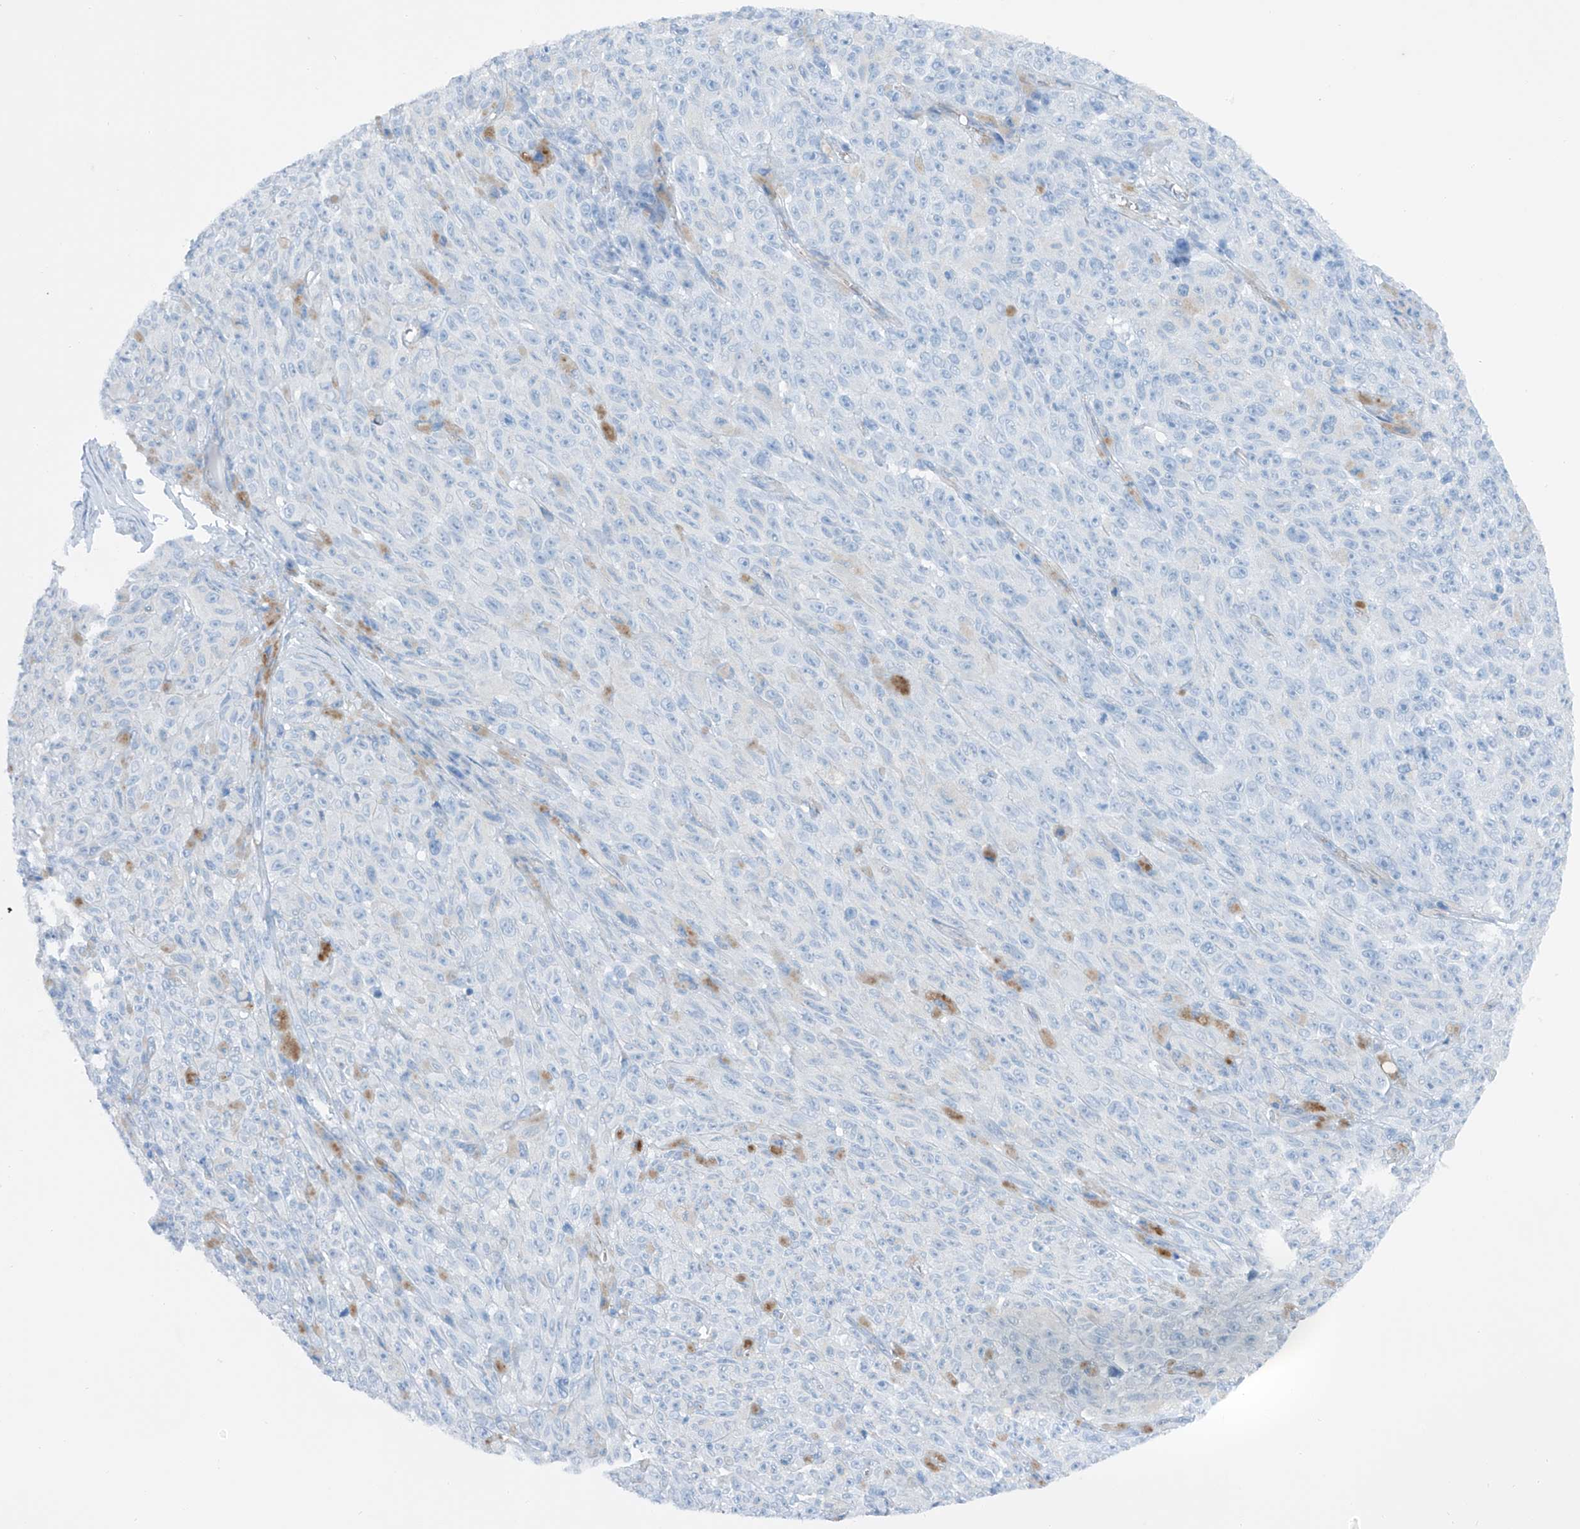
{"staining": {"intensity": "negative", "quantity": "none", "location": "none"}, "tissue": "melanoma", "cell_type": "Tumor cells", "image_type": "cancer", "snomed": [{"axis": "morphology", "description": "Malignant melanoma, NOS"}, {"axis": "topography", "description": "Skin"}], "caption": "Micrograph shows no protein expression in tumor cells of malignant melanoma tissue.", "gene": "MAGI1", "patient": {"sex": "female", "age": 82}}